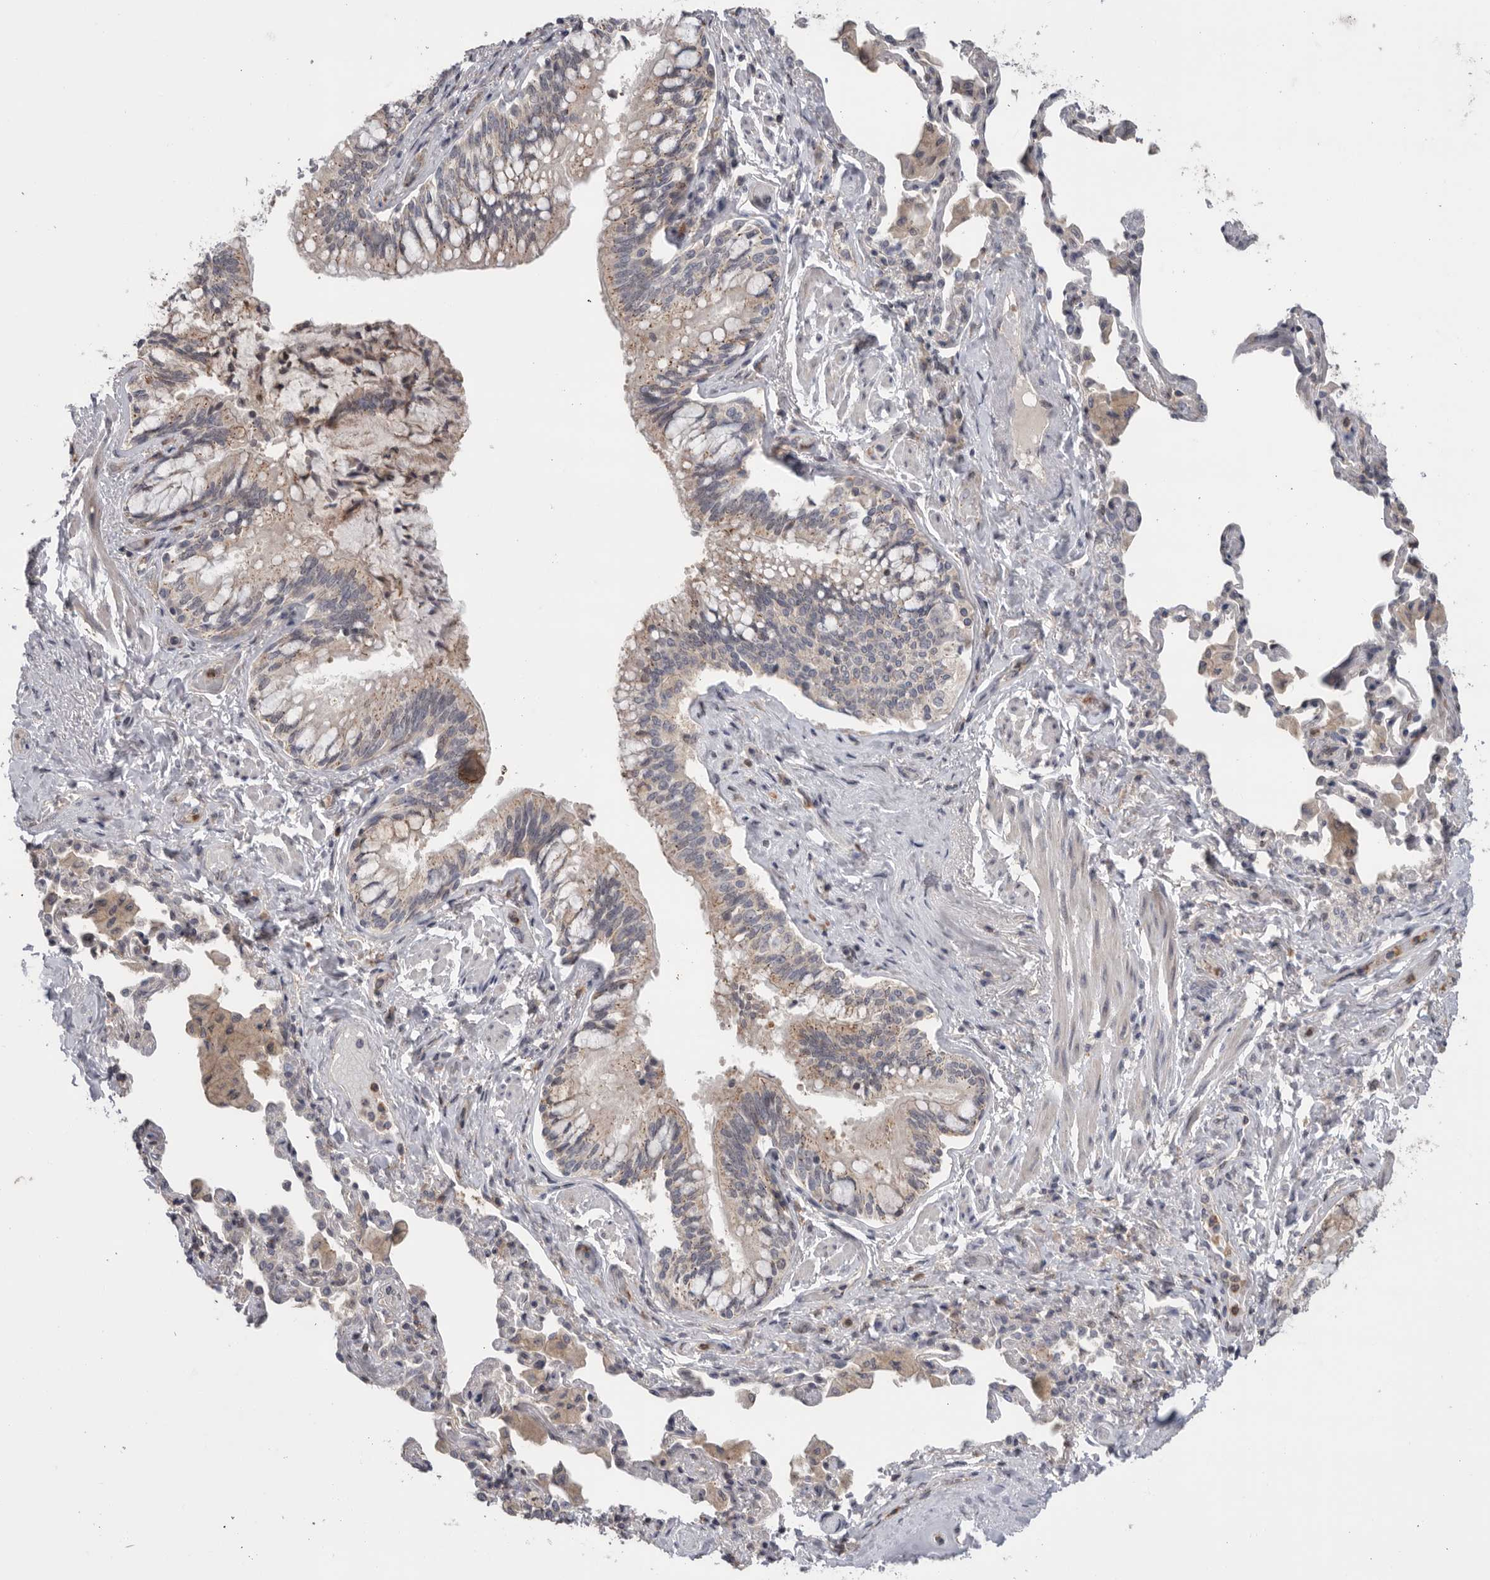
{"staining": {"intensity": "moderate", "quantity": "25%-75%", "location": "cytoplasmic/membranous"}, "tissue": "bronchus", "cell_type": "Respiratory epithelial cells", "image_type": "normal", "snomed": [{"axis": "morphology", "description": "Normal tissue, NOS"}, {"axis": "morphology", "description": "Inflammation, NOS"}, {"axis": "topography", "description": "Bronchus"}, {"axis": "topography", "description": "Lung"}], "caption": "A photomicrograph showing moderate cytoplasmic/membranous staining in approximately 25%-75% of respiratory epithelial cells in normal bronchus, as visualized by brown immunohistochemical staining.", "gene": "KLK5", "patient": {"sex": "female", "age": 46}}